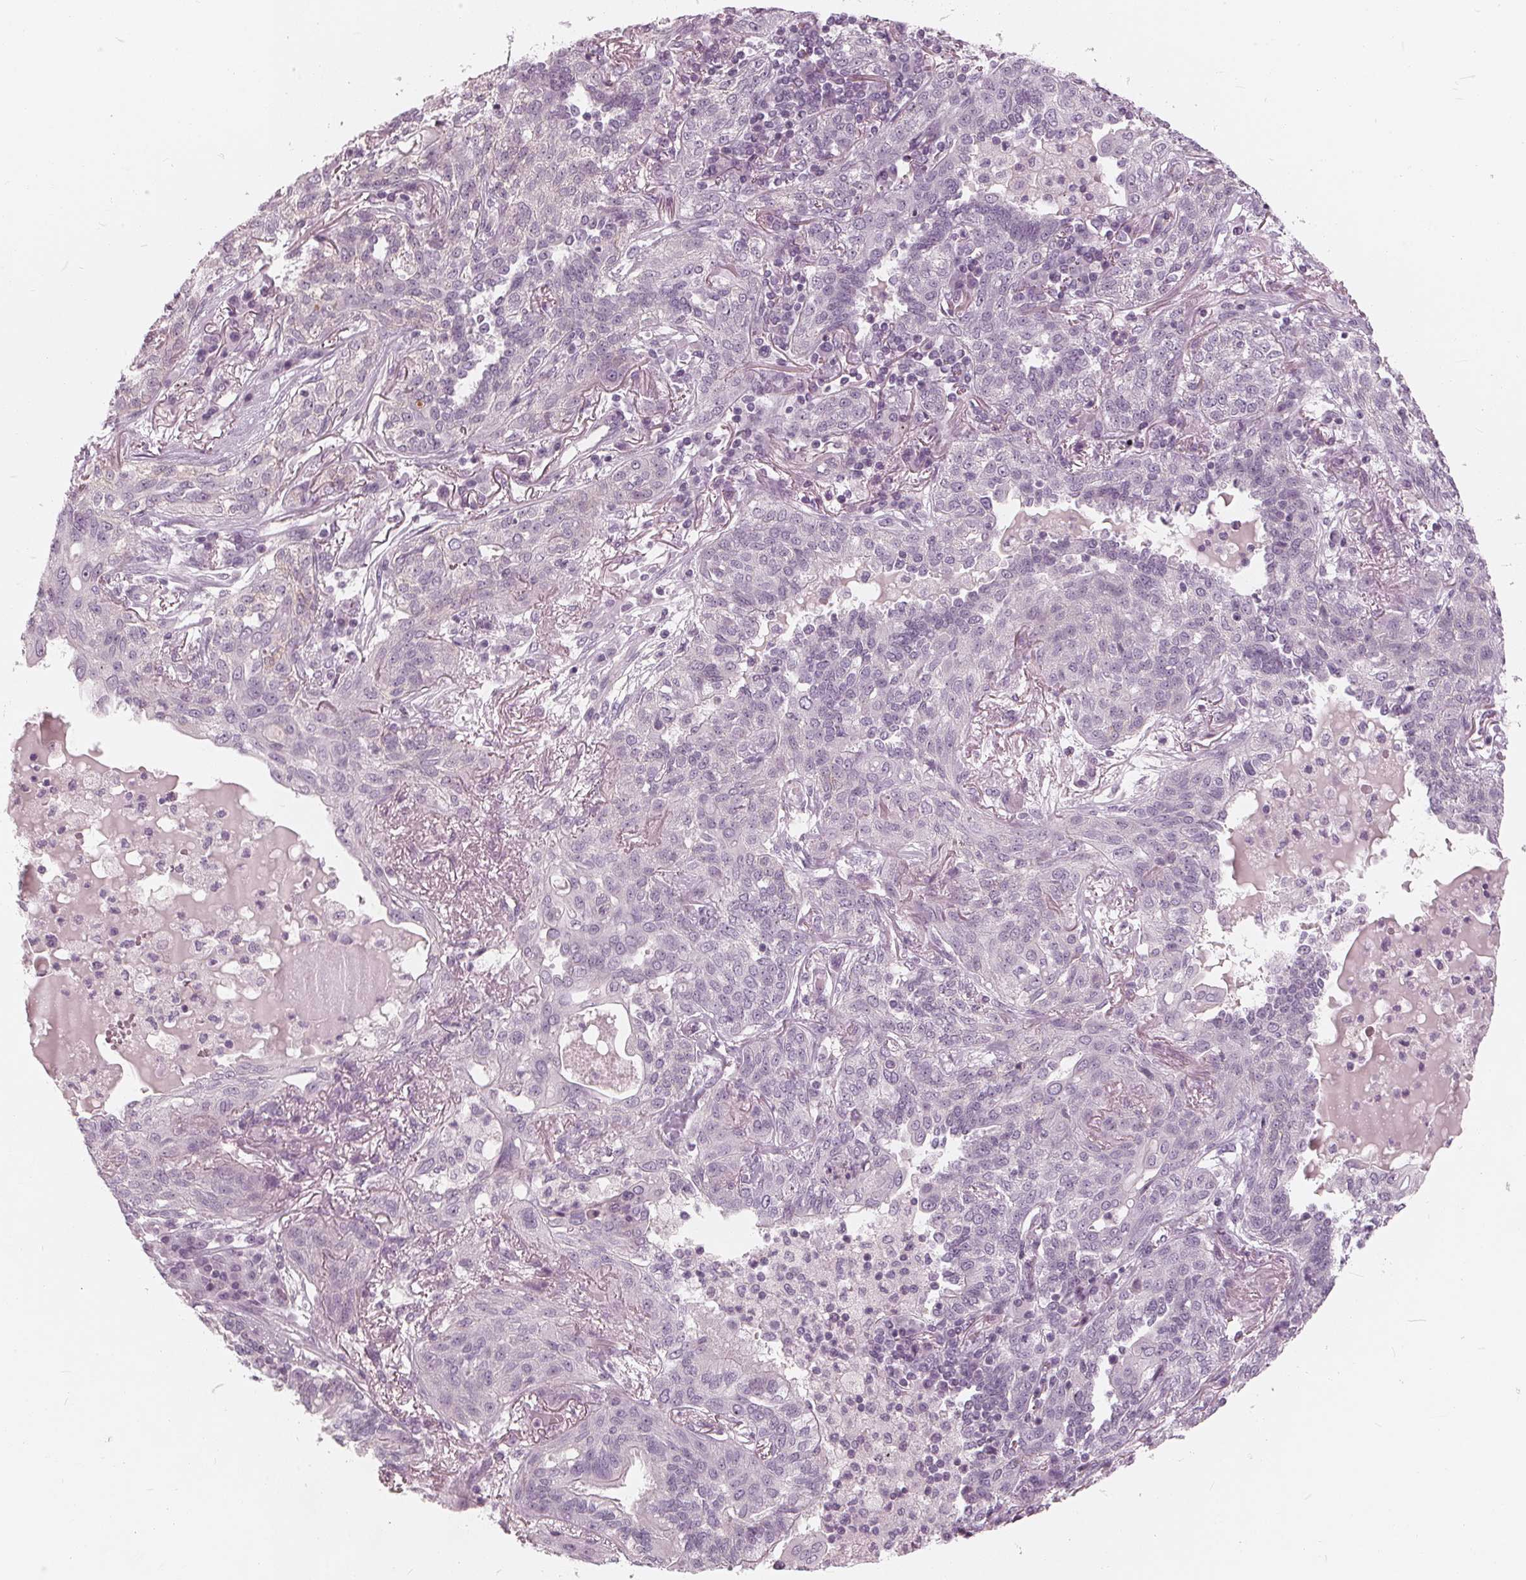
{"staining": {"intensity": "negative", "quantity": "none", "location": "none"}, "tissue": "lung cancer", "cell_type": "Tumor cells", "image_type": "cancer", "snomed": [{"axis": "morphology", "description": "Squamous cell carcinoma, NOS"}, {"axis": "topography", "description": "Lung"}], "caption": "Micrograph shows no protein staining in tumor cells of squamous cell carcinoma (lung) tissue.", "gene": "SAT2", "patient": {"sex": "female", "age": 70}}